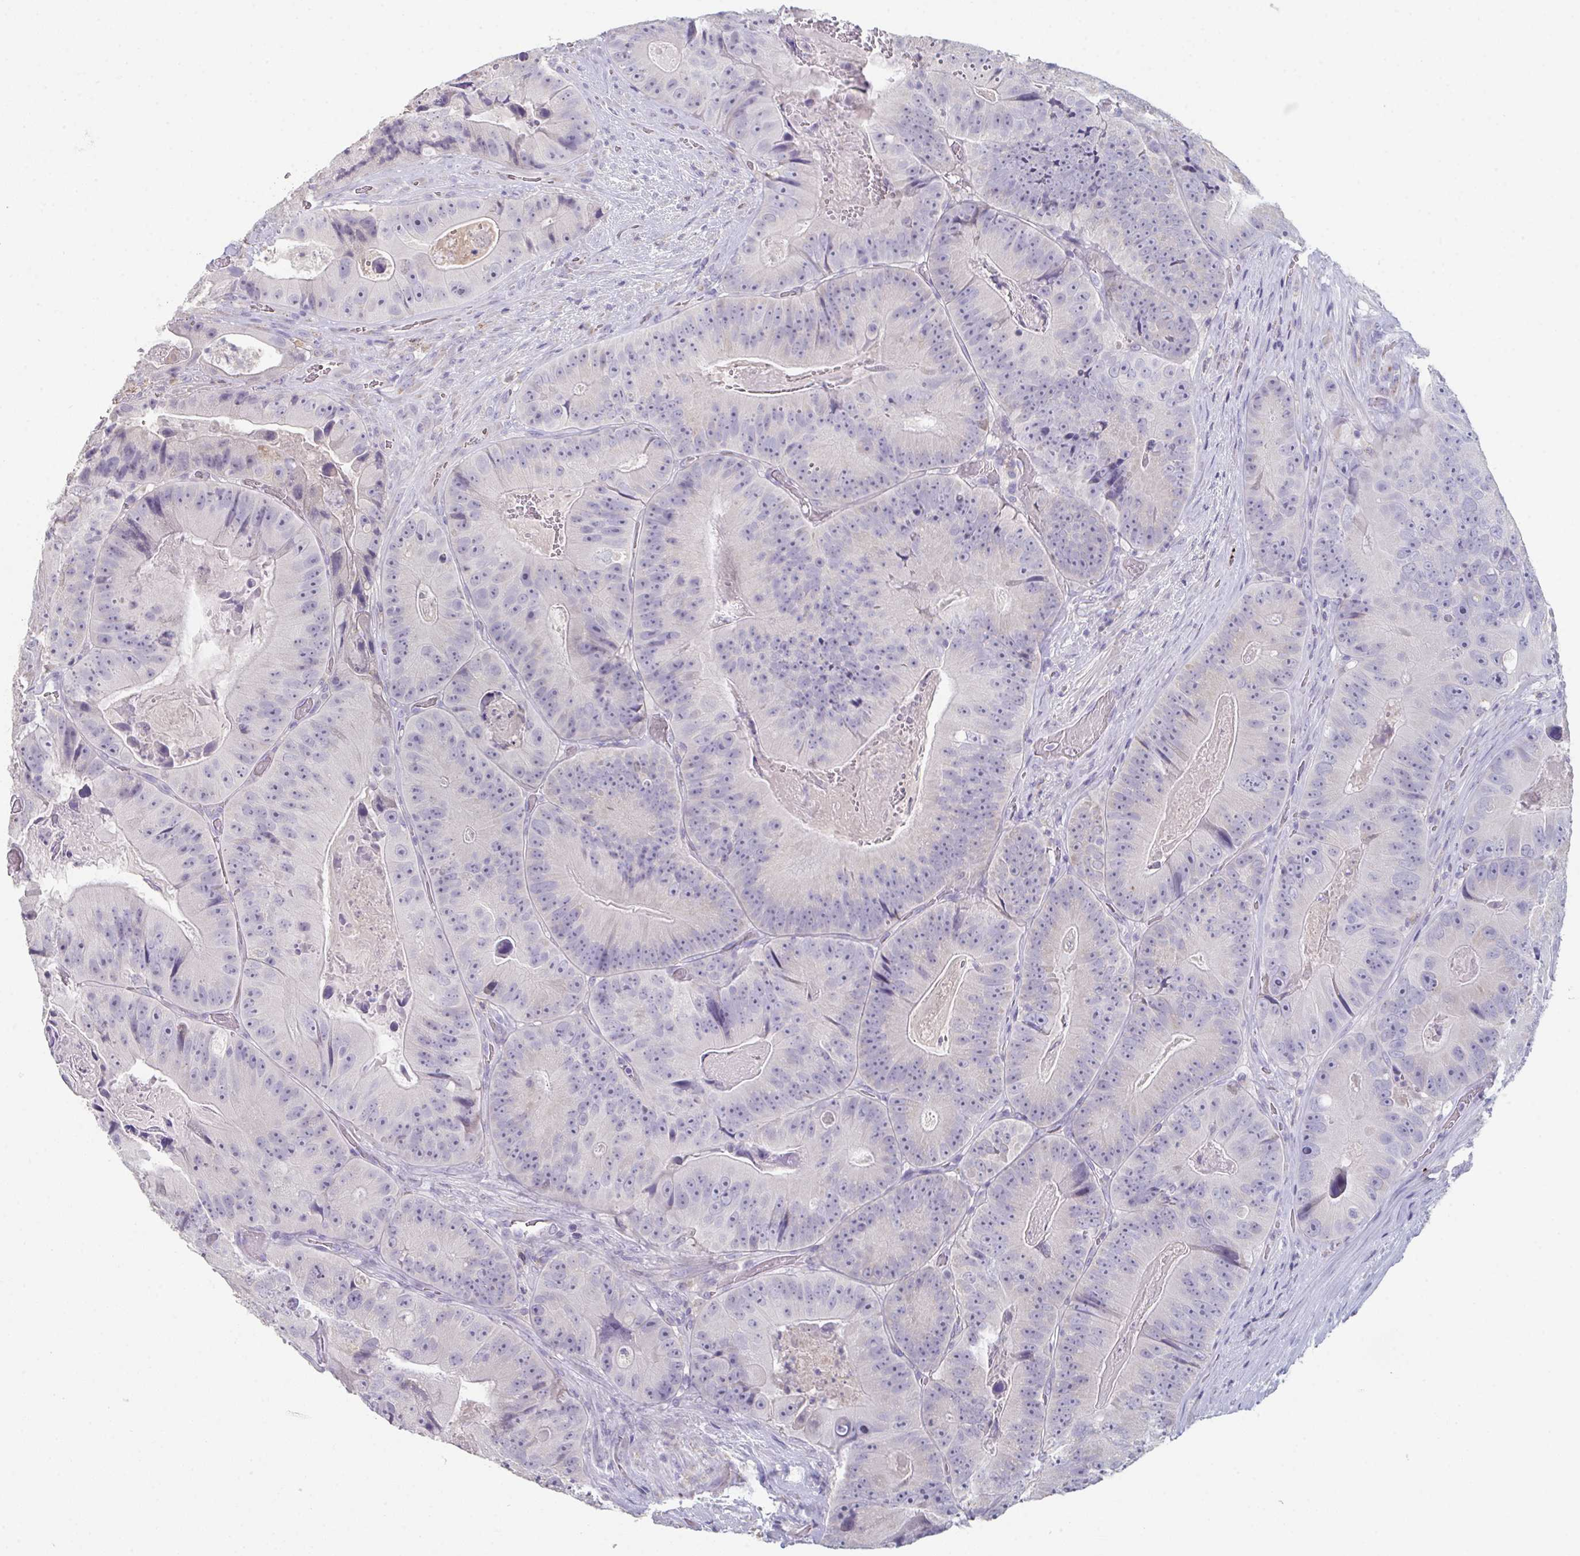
{"staining": {"intensity": "negative", "quantity": "none", "location": "none"}, "tissue": "colorectal cancer", "cell_type": "Tumor cells", "image_type": "cancer", "snomed": [{"axis": "morphology", "description": "Adenocarcinoma, NOS"}, {"axis": "topography", "description": "Colon"}], "caption": "Colorectal cancer was stained to show a protein in brown. There is no significant positivity in tumor cells. (DAB immunohistochemistry with hematoxylin counter stain).", "gene": "ADAM21", "patient": {"sex": "female", "age": 86}}